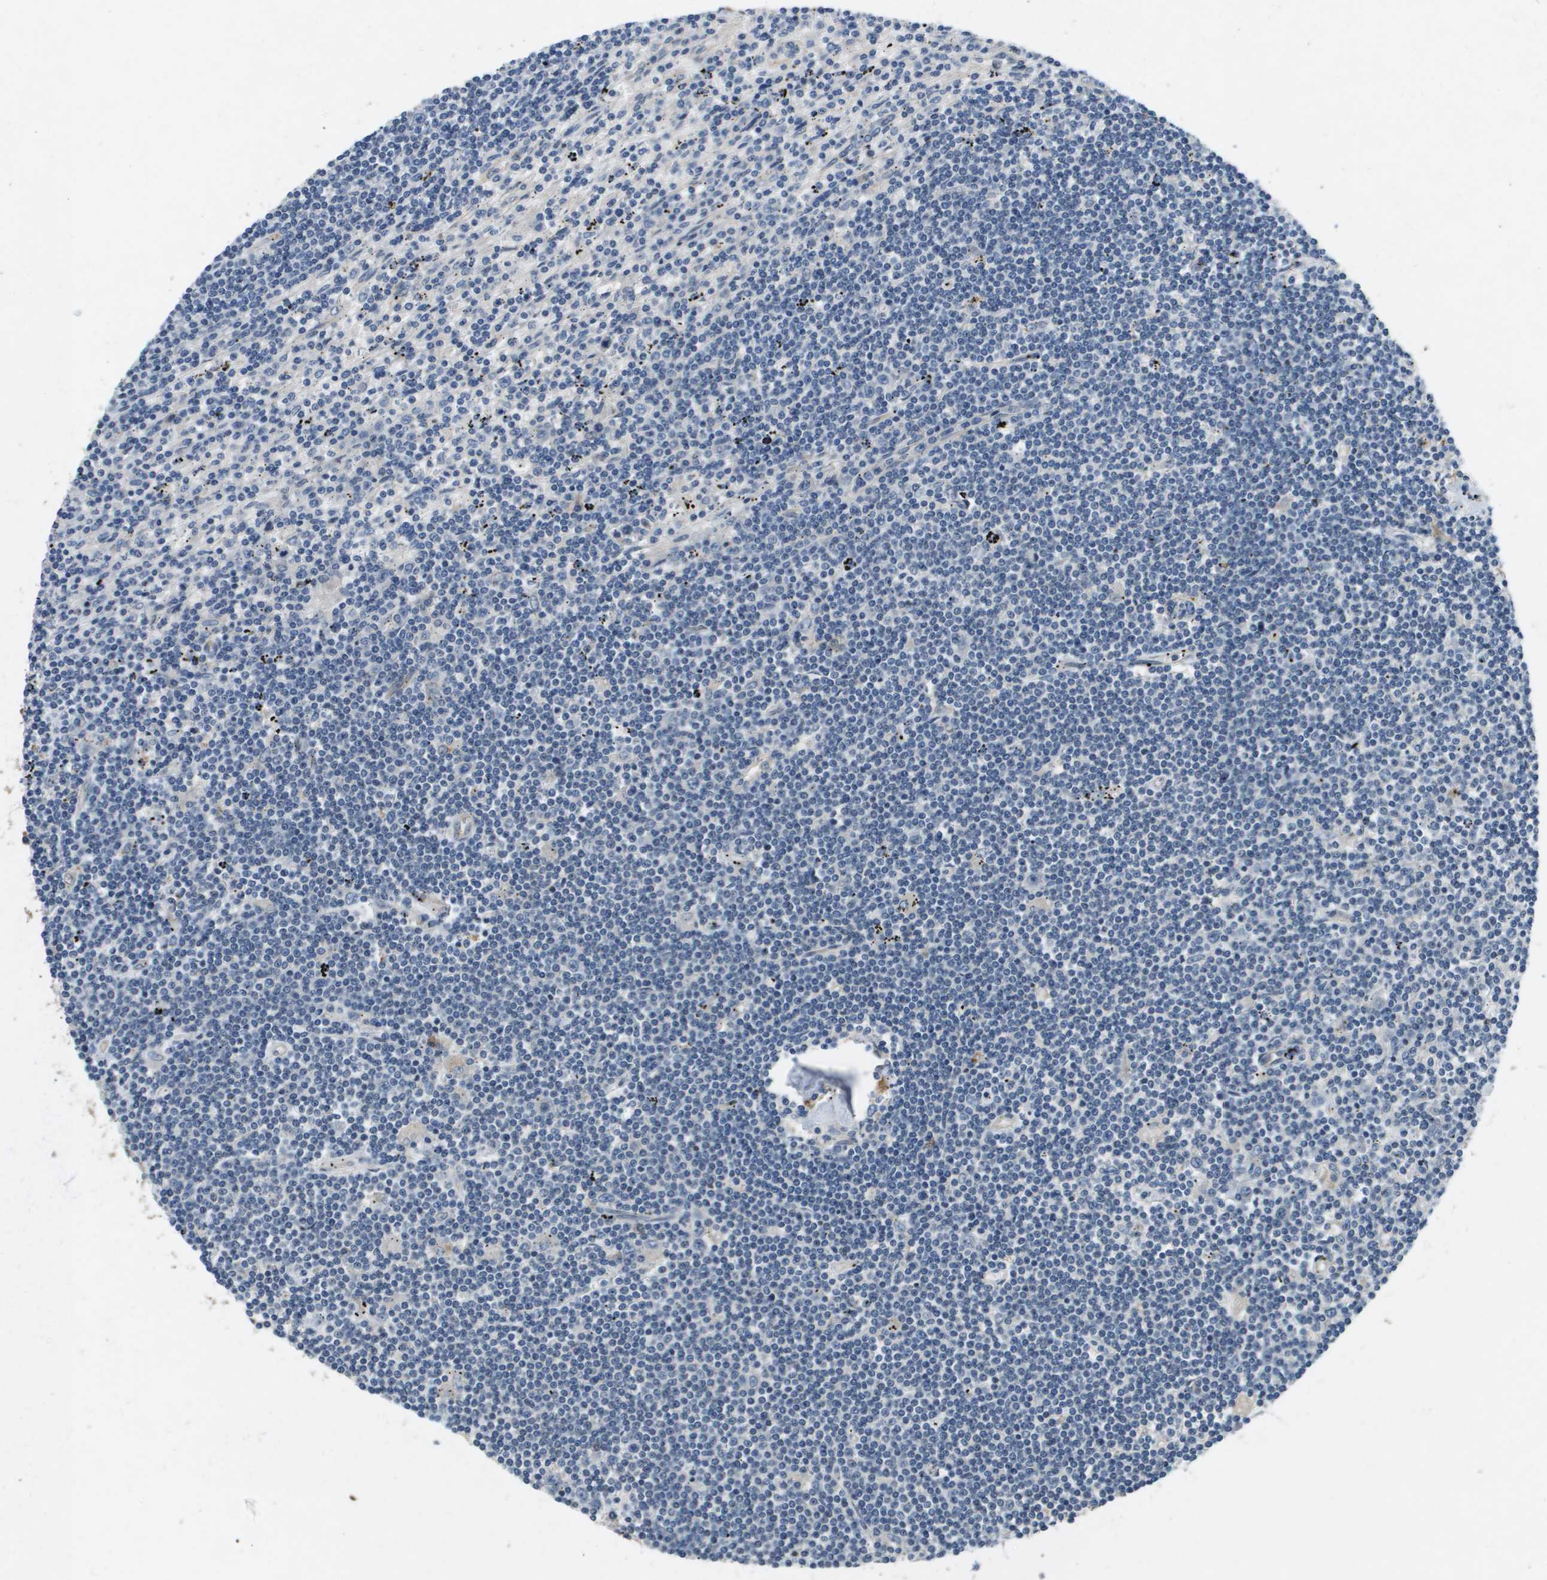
{"staining": {"intensity": "negative", "quantity": "none", "location": "none"}, "tissue": "lymphoma", "cell_type": "Tumor cells", "image_type": "cancer", "snomed": [{"axis": "morphology", "description": "Malignant lymphoma, non-Hodgkin's type, Low grade"}, {"axis": "topography", "description": "Spleen"}], "caption": "Immunohistochemistry (IHC) histopathology image of neoplastic tissue: human low-grade malignant lymphoma, non-Hodgkin's type stained with DAB exhibits no significant protein staining in tumor cells.", "gene": "PGAP3", "patient": {"sex": "male", "age": 76}}